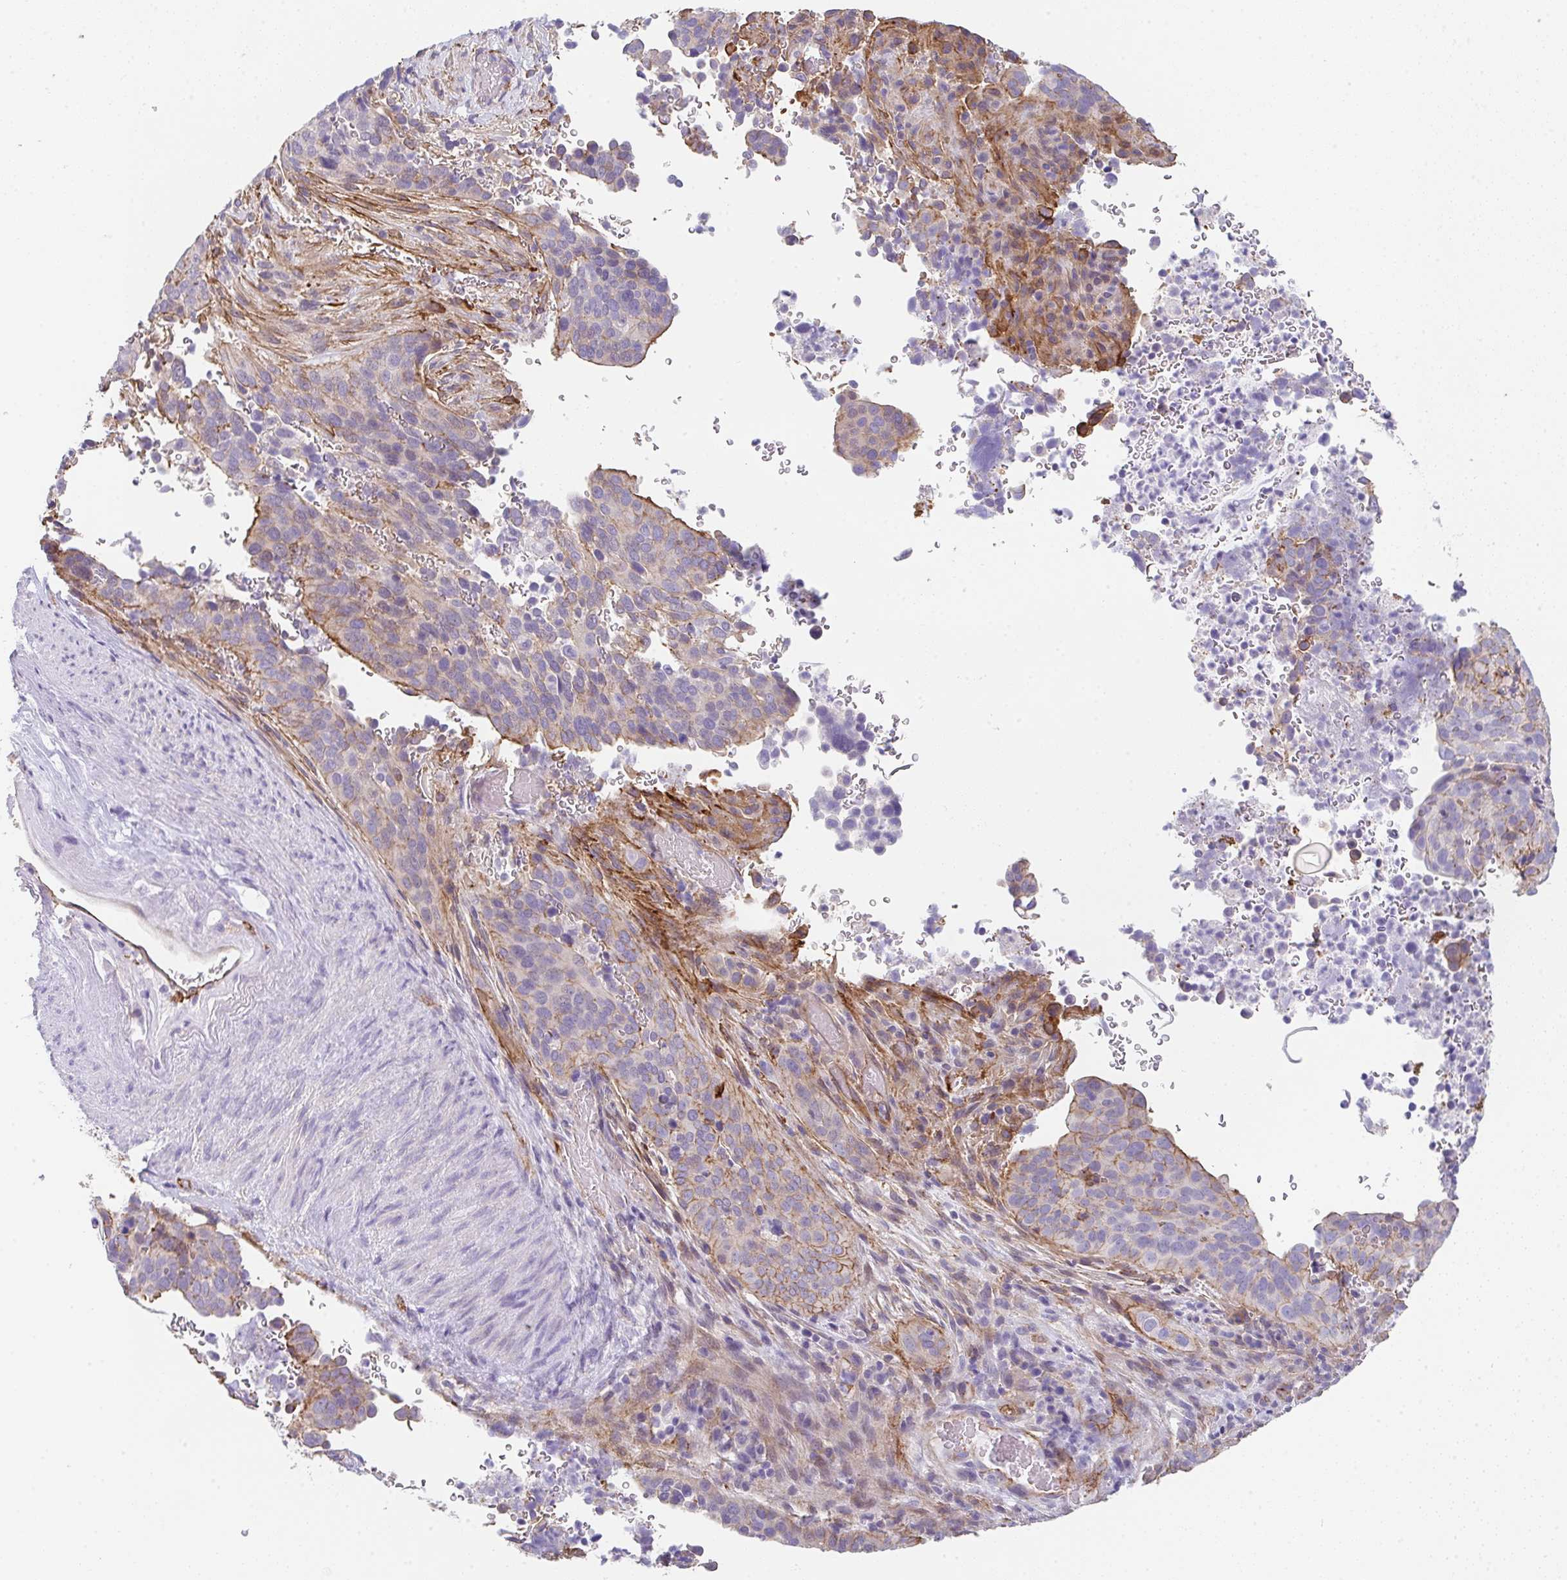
{"staining": {"intensity": "moderate", "quantity": "<25%", "location": "cytoplasmic/membranous"}, "tissue": "cervical cancer", "cell_type": "Tumor cells", "image_type": "cancer", "snomed": [{"axis": "morphology", "description": "Squamous cell carcinoma, NOS"}, {"axis": "topography", "description": "Cervix"}], "caption": "A low amount of moderate cytoplasmic/membranous positivity is seen in about <25% of tumor cells in squamous cell carcinoma (cervical) tissue.", "gene": "DBN1", "patient": {"sex": "female", "age": 38}}